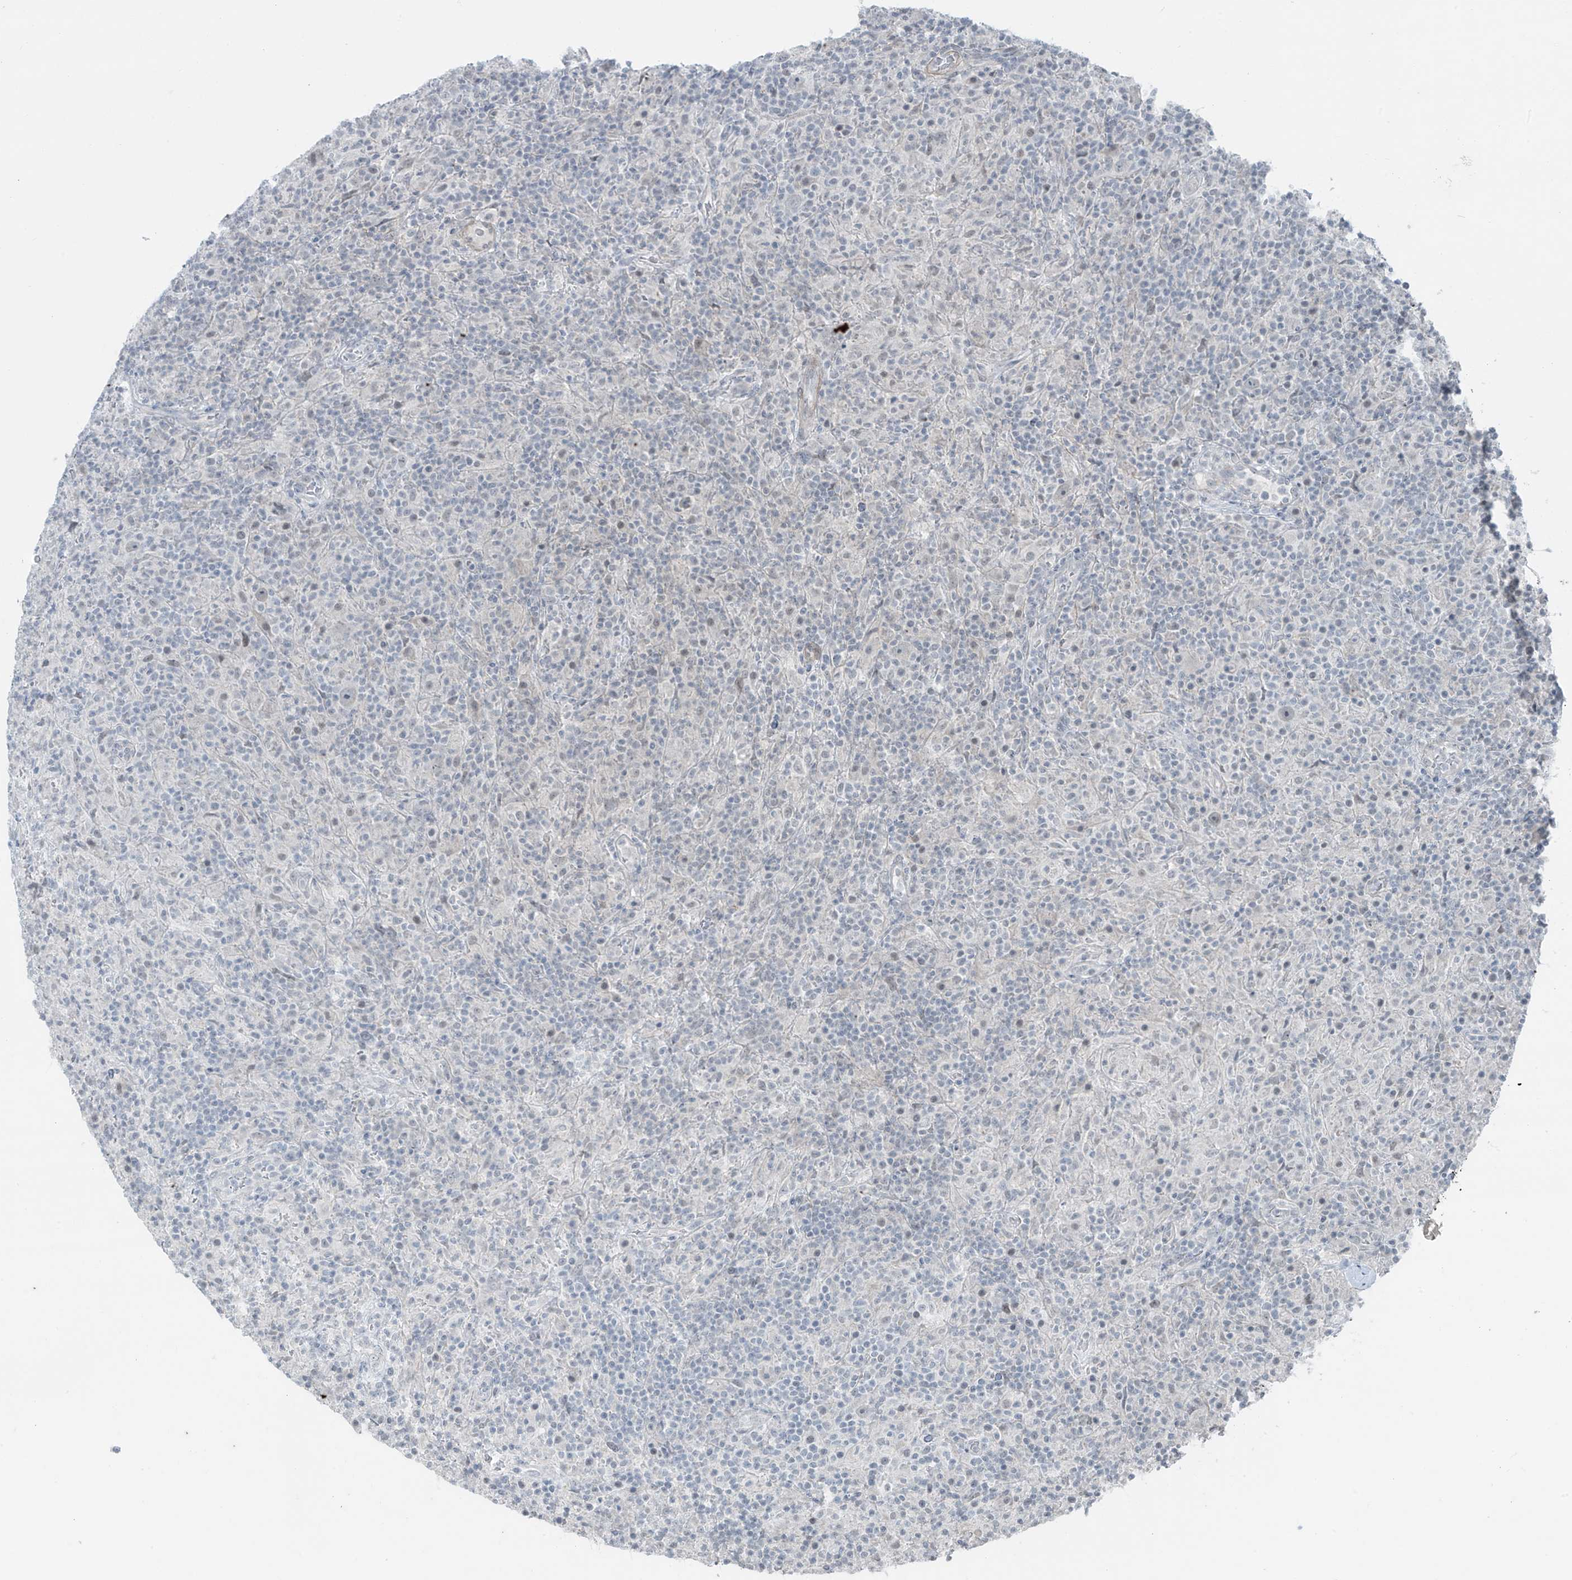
{"staining": {"intensity": "negative", "quantity": "none", "location": "none"}, "tissue": "lymphoma", "cell_type": "Tumor cells", "image_type": "cancer", "snomed": [{"axis": "morphology", "description": "Hodgkin's disease, NOS"}, {"axis": "topography", "description": "Lymph node"}], "caption": "Lymphoma was stained to show a protein in brown. There is no significant staining in tumor cells. The staining is performed using DAB brown chromogen with nuclei counter-stained in using hematoxylin.", "gene": "RASGEF1A", "patient": {"sex": "male", "age": 70}}